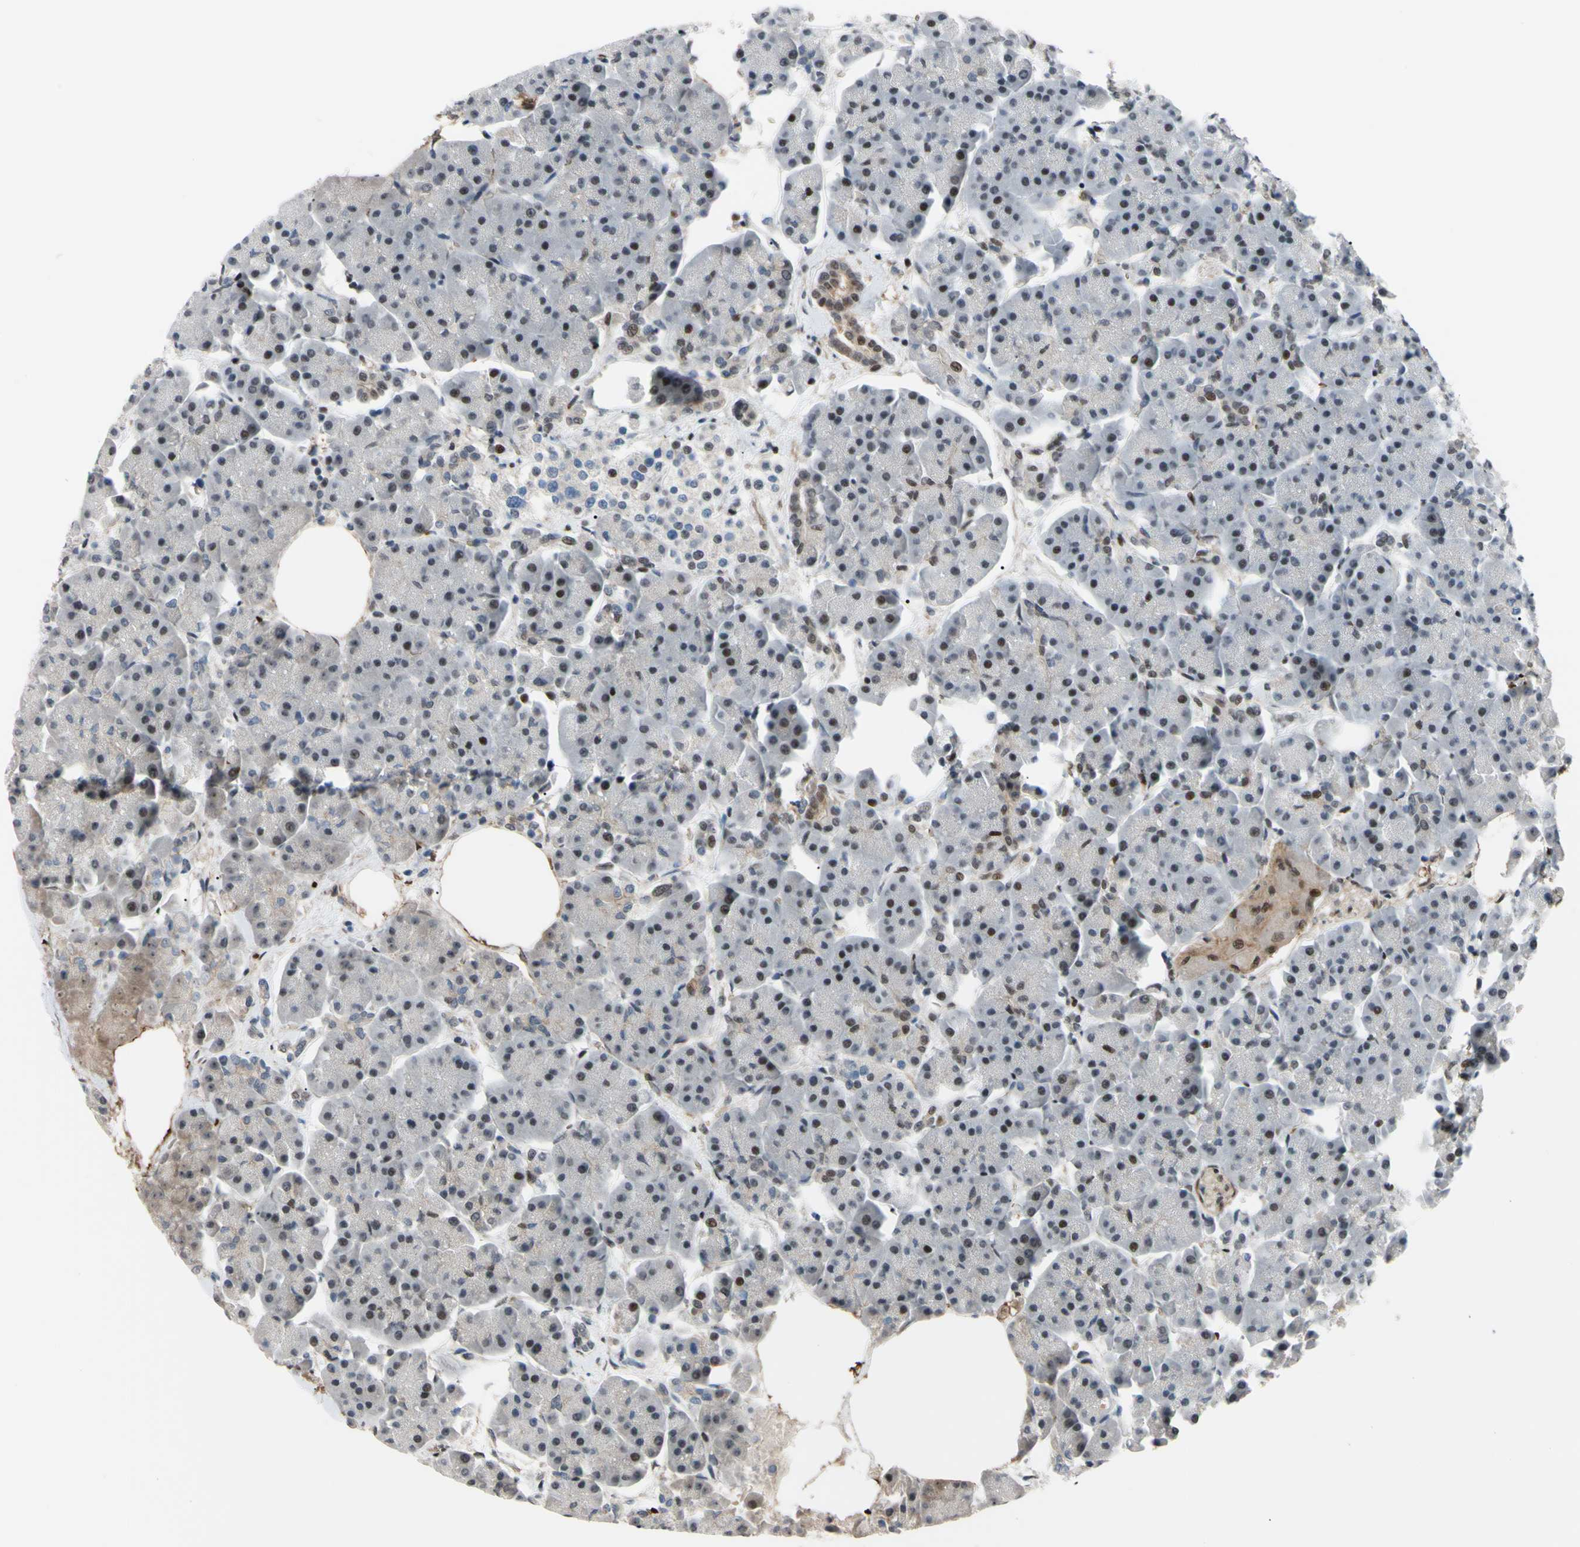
{"staining": {"intensity": "strong", "quantity": "<25%", "location": "cytoplasmic/membranous,nuclear"}, "tissue": "pancreas", "cell_type": "Exocrine glandular cells", "image_type": "normal", "snomed": [{"axis": "morphology", "description": "Normal tissue, NOS"}, {"axis": "topography", "description": "Pancreas"}], "caption": "Protein staining of normal pancreas demonstrates strong cytoplasmic/membranous,nuclear expression in approximately <25% of exocrine glandular cells.", "gene": "THAP12", "patient": {"sex": "female", "age": 70}}